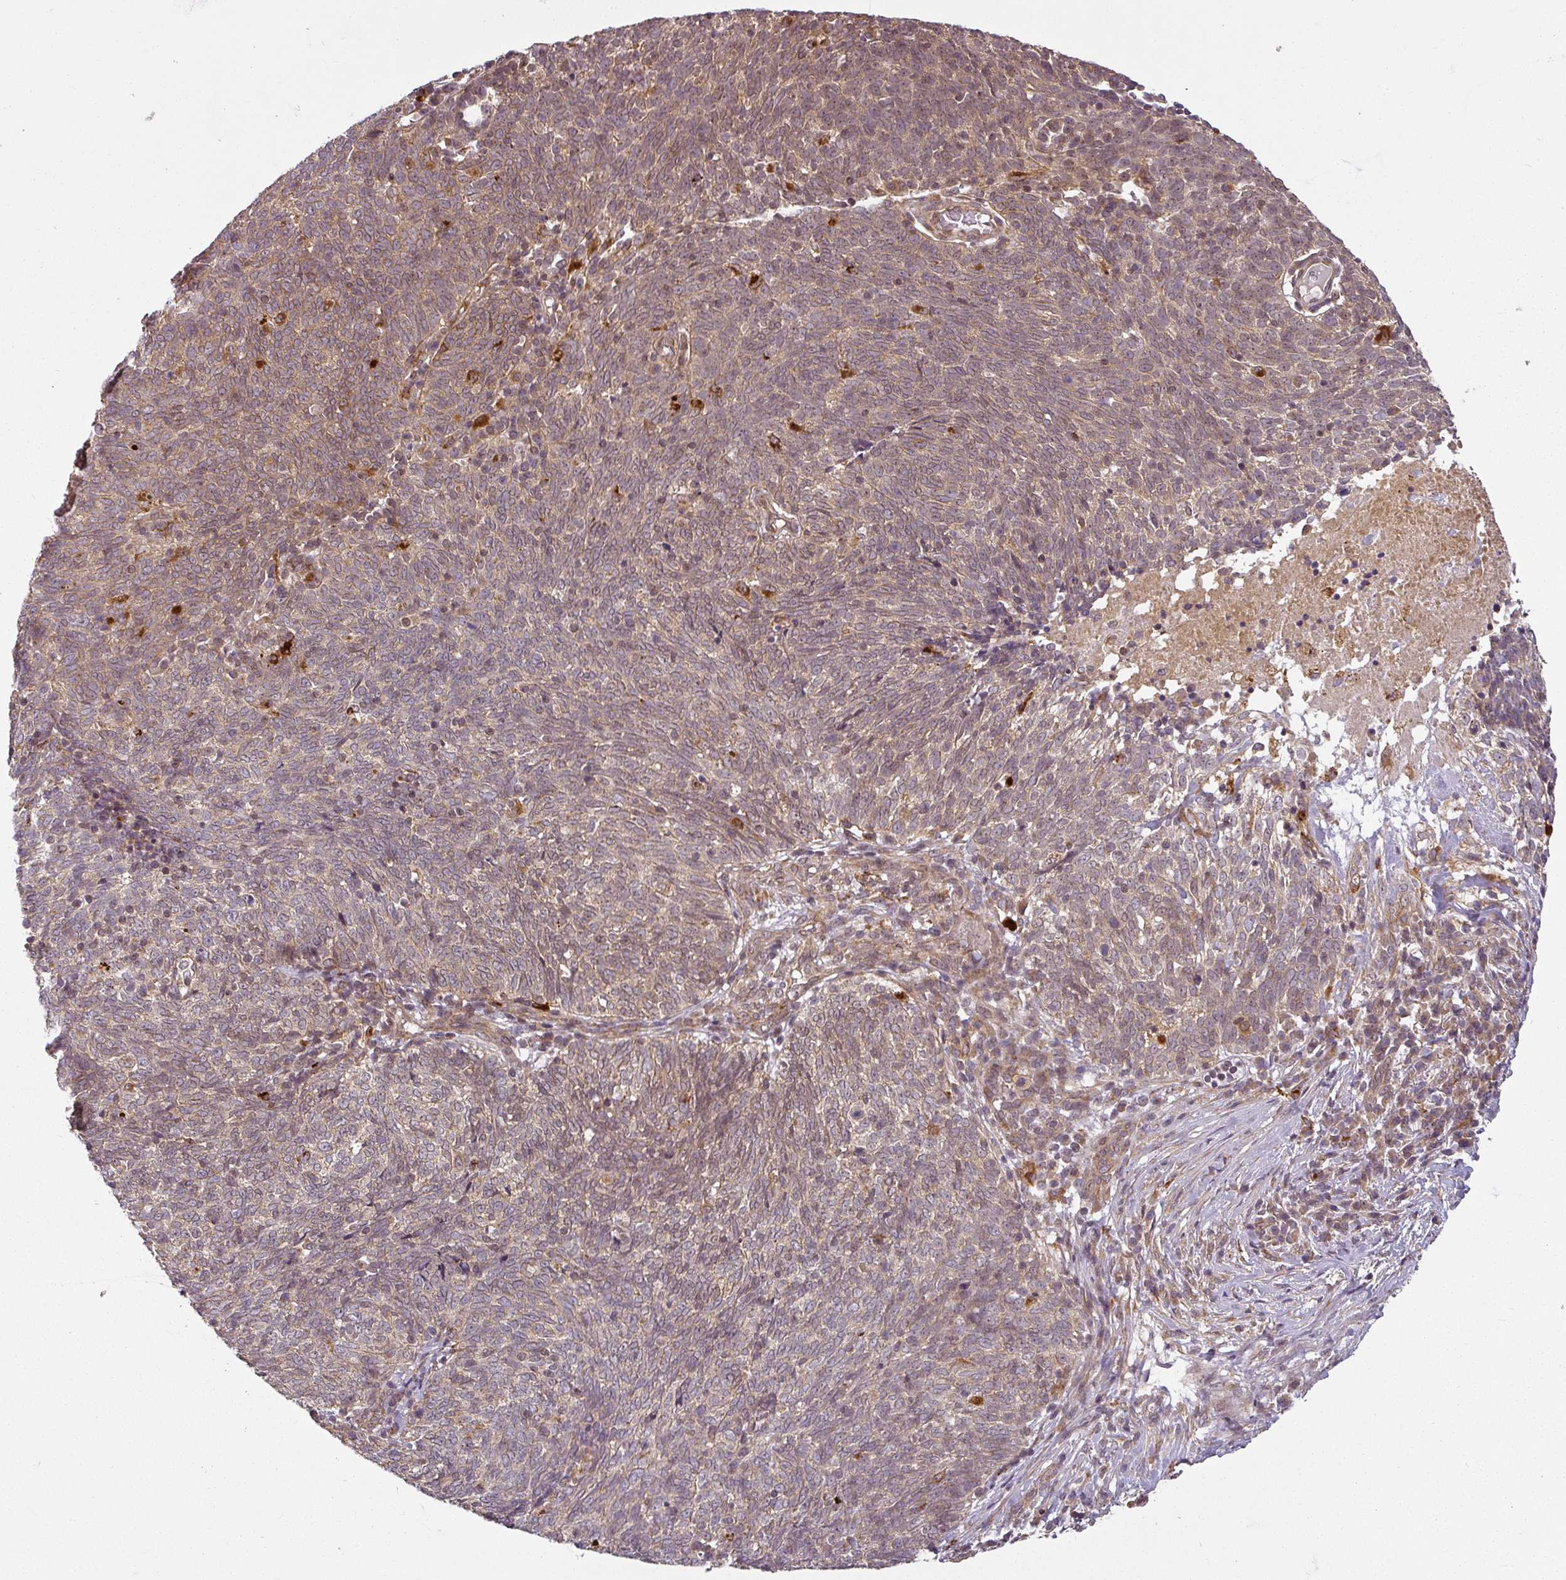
{"staining": {"intensity": "weak", "quantity": "25%-75%", "location": "cytoplasmic/membranous,nuclear"}, "tissue": "lung cancer", "cell_type": "Tumor cells", "image_type": "cancer", "snomed": [{"axis": "morphology", "description": "Squamous cell carcinoma, NOS"}, {"axis": "topography", "description": "Lung"}], "caption": "The image displays a brown stain indicating the presence of a protein in the cytoplasmic/membranous and nuclear of tumor cells in lung squamous cell carcinoma.", "gene": "DIMT1", "patient": {"sex": "female", "age": 72}}